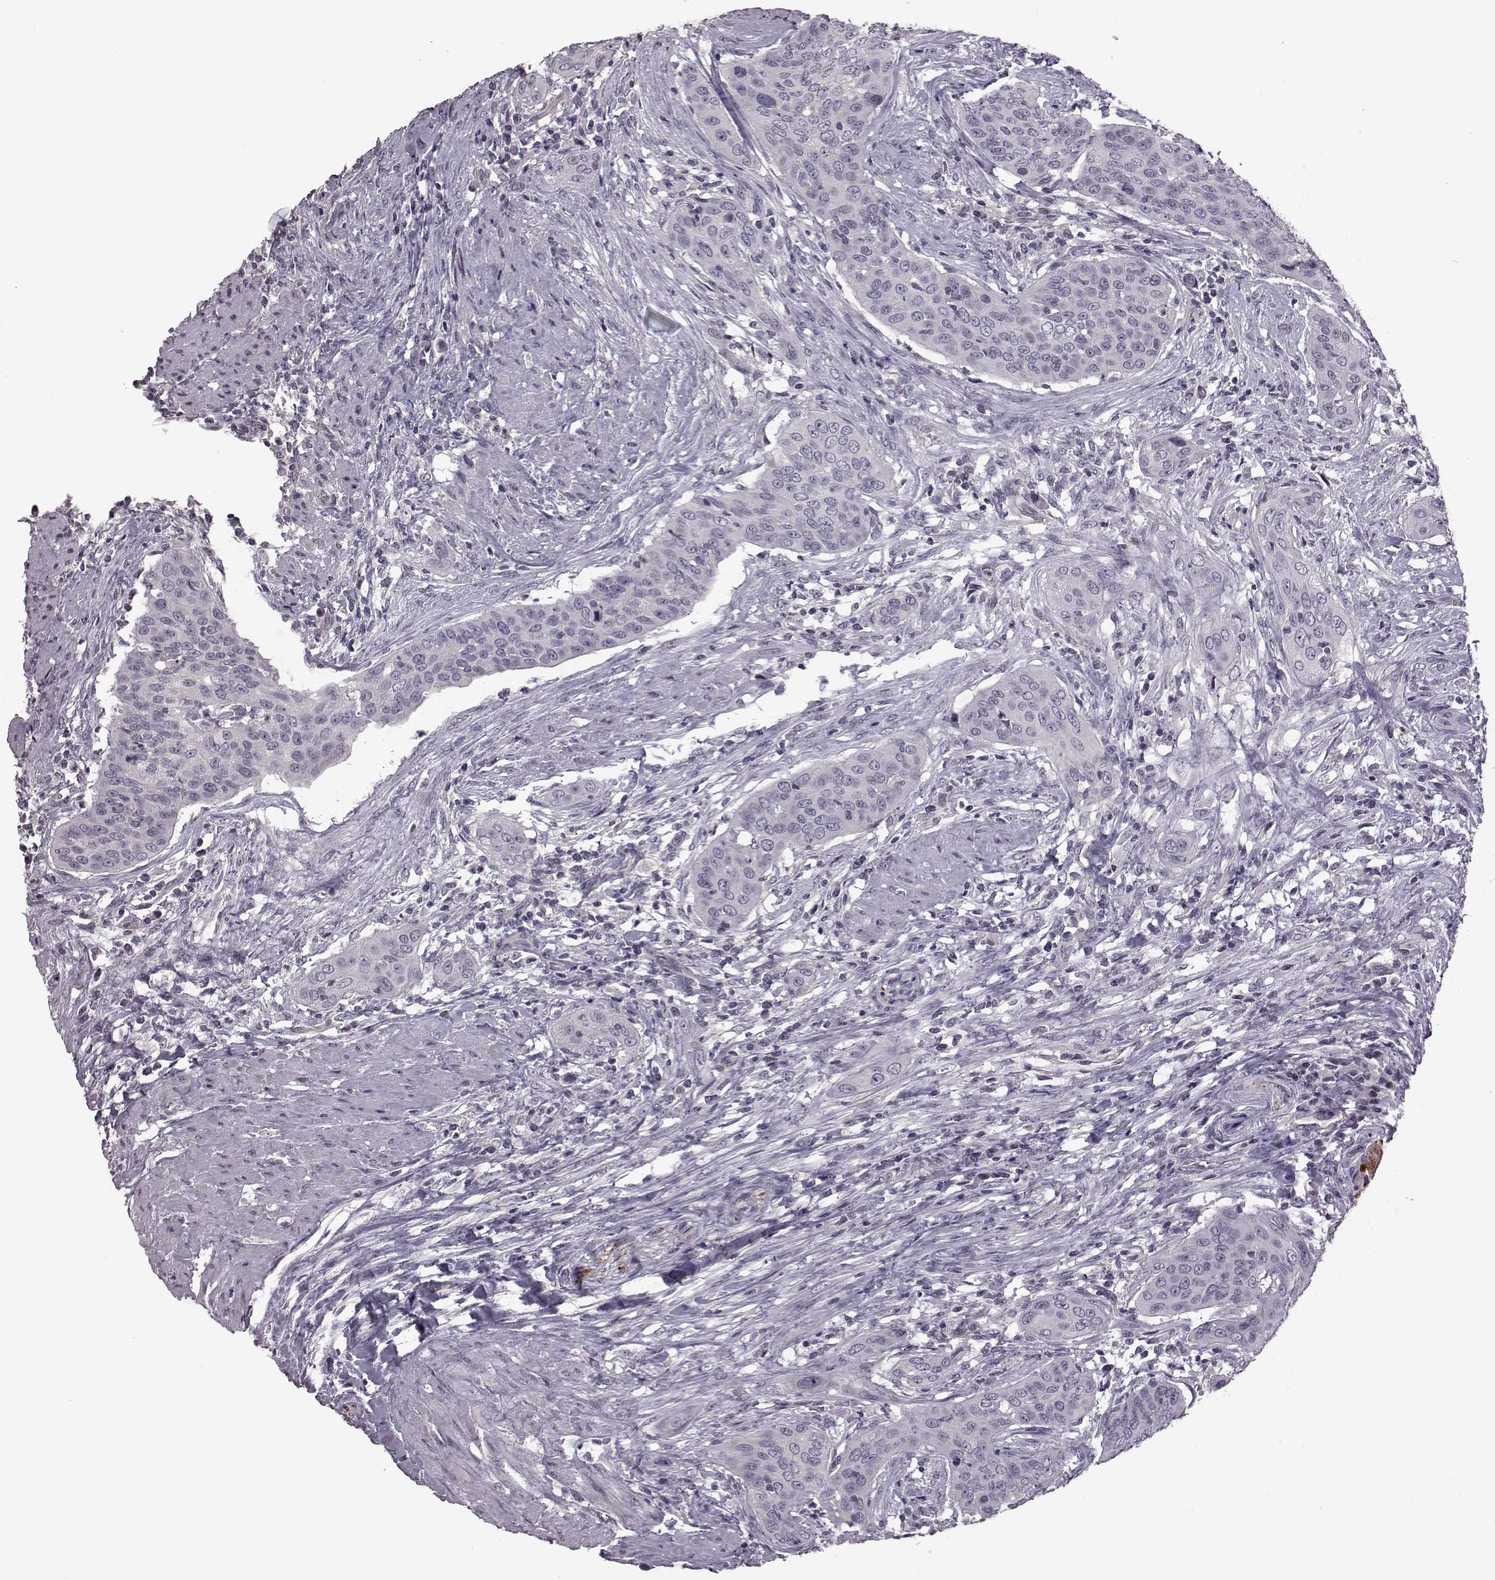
{"staining": {"intensity": "negative", "quantity": "none", "location": "none"}, "tissue": "urothelial cancer", "cell_type": "Tumor cells", "image_type": "cancer", "snomed": [{"axis": "morphology", "description": "Urothelial carcinoma, High grade"}, {"axis": "topography", "description": "Urinary bladder"}], "caption": "High magnification brightfield microscopy of urothelial cancer stained with DAB (brown) and counterstained with hematoxylin (blue): tumor cells show no significant positivity. (Brightfield microscopy of DAB immunohistochemistry (IHC) at high magnification).", "gene": "GAL", "patient": {"sex": "male", "age": 82}}